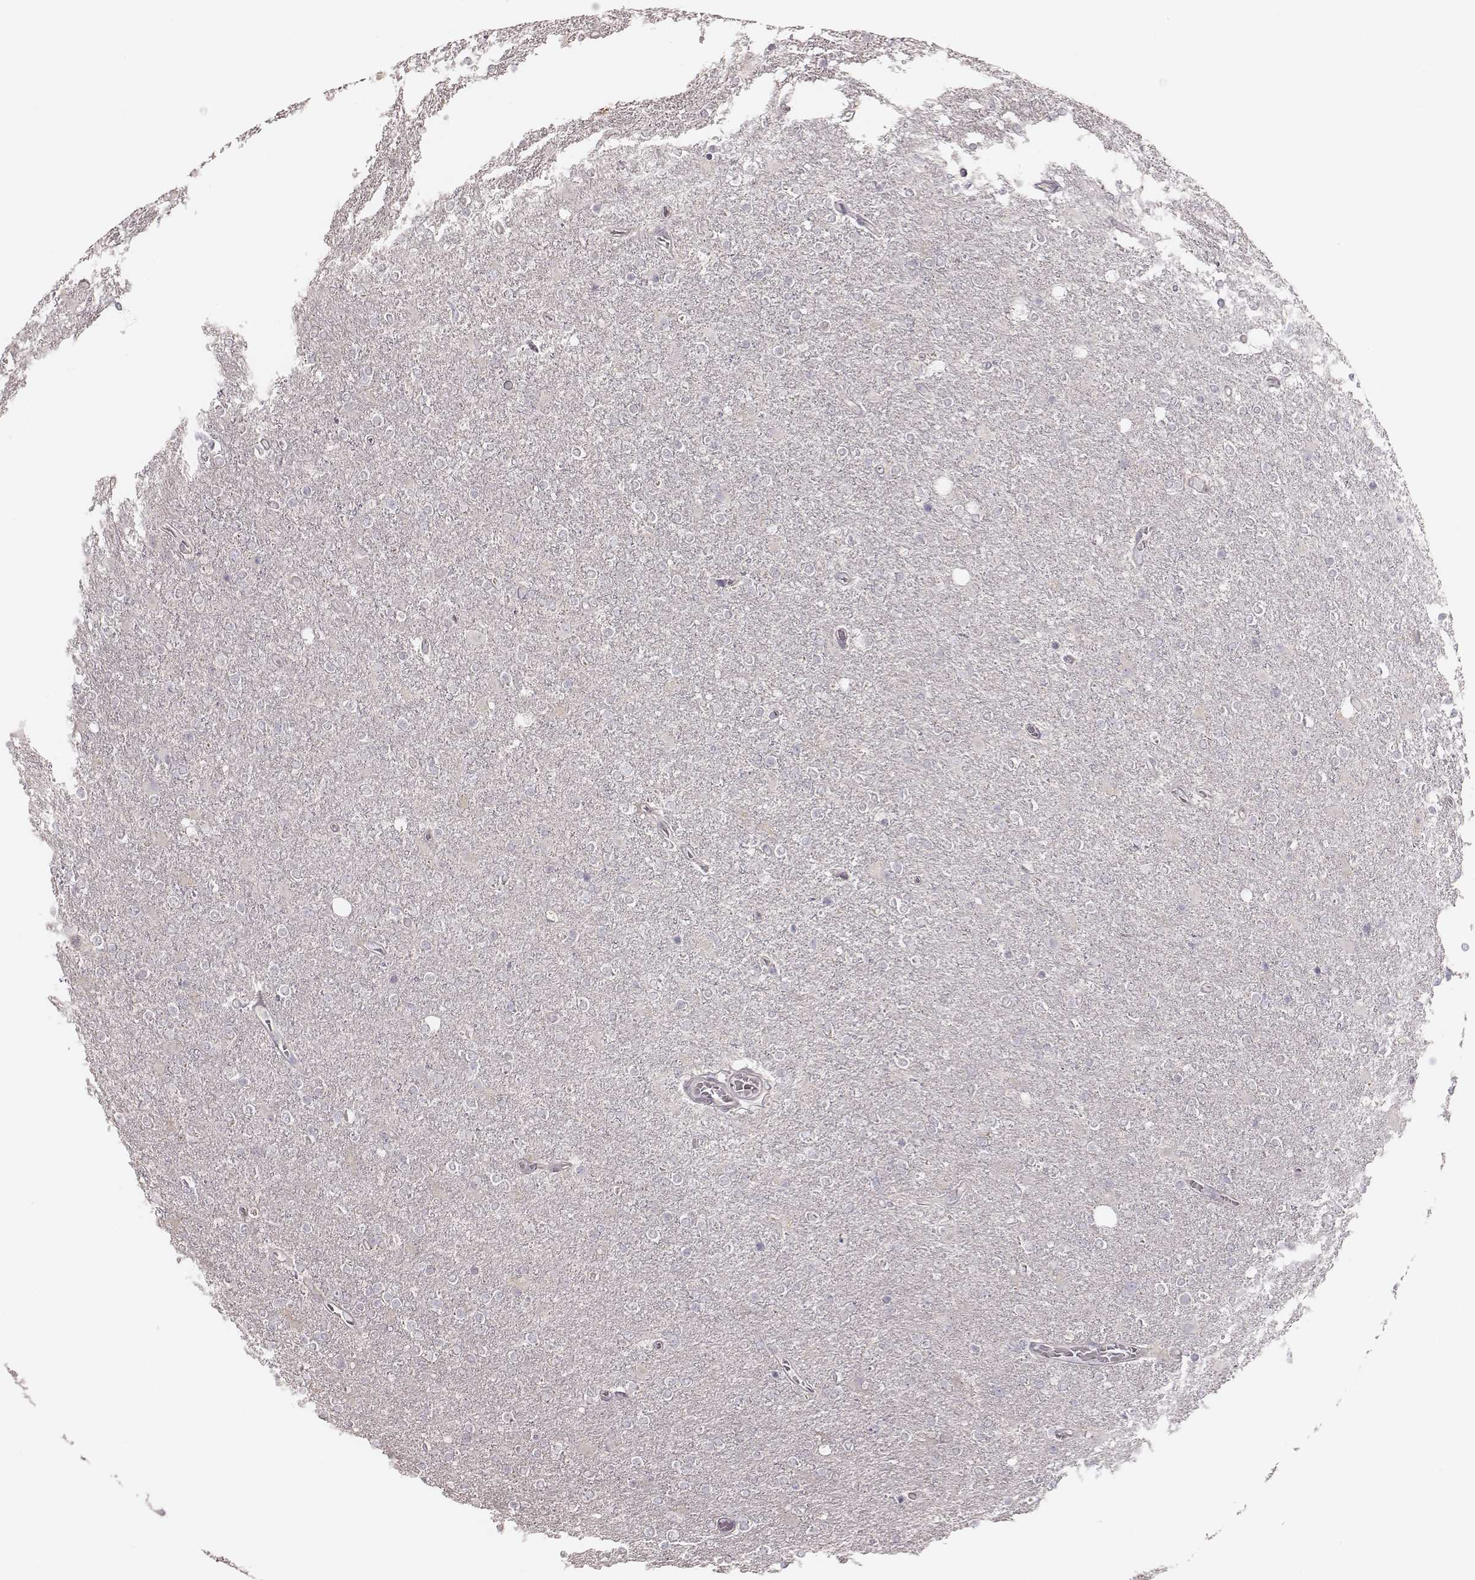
{"staining": {"intensity": "negative", "quantity": "none", "location": "none"}, "tissue": "glioma", "cell_type": "Tumor cells", "image_type": "cancer", "snomed": [{"axis": "morphology", "description": "Glioma, malignant, High grade"}, {"axis": "topography", "description": "Cerebral cortex"}], "caption": "Tumor cells are negative for protein expression in human glioma.", "gene": "TDRD5", "patient": {"sex": "male", "age": 70}}